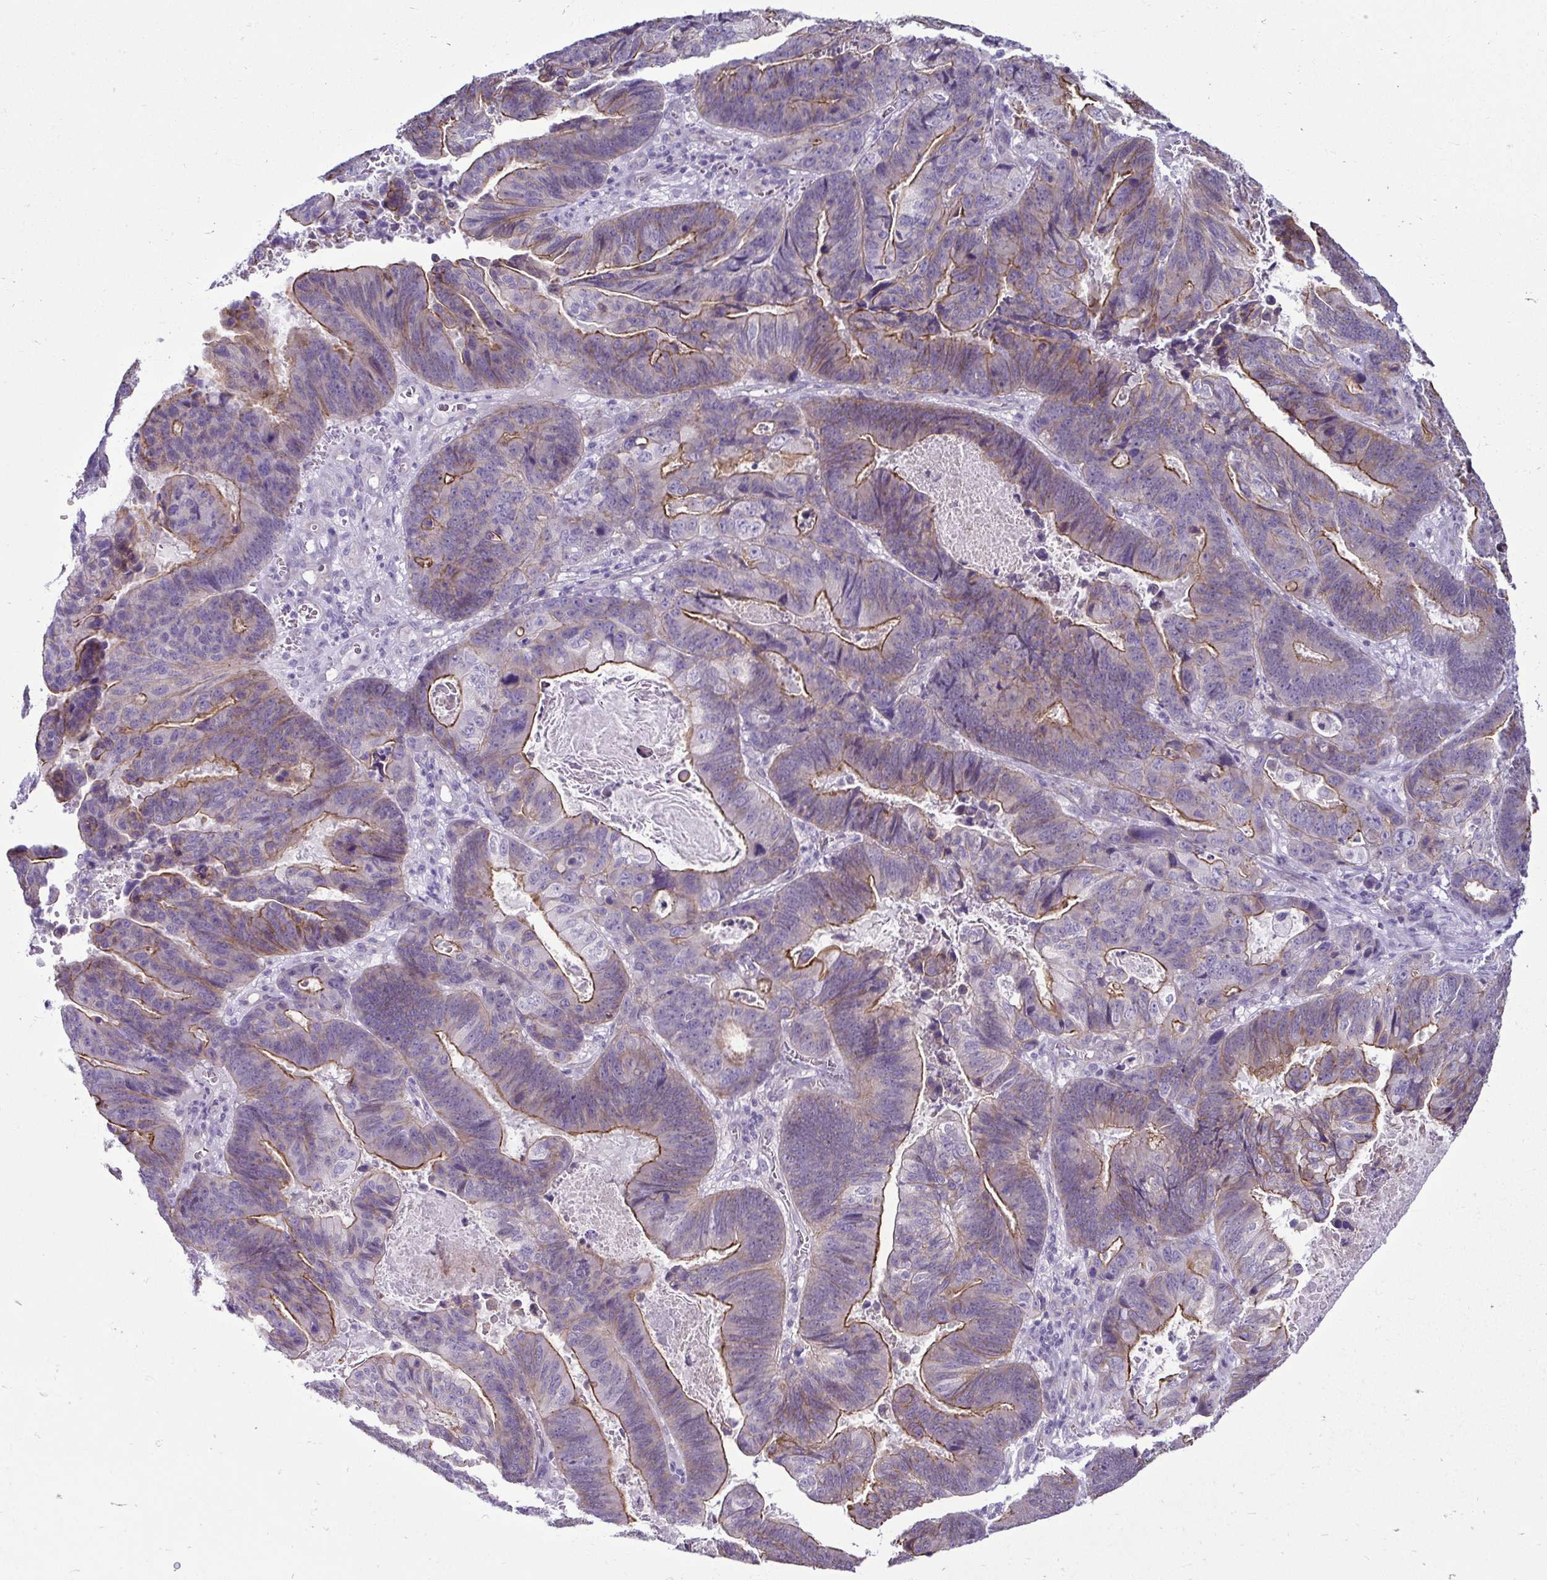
{"staining": {"intensity": "moderate", "quantity": "25%-75%", "location": "cytoplasmic/membranous"}, "tissue": "lung cancer", "cell_type": "Tumor cells", "image_type": "cancer", "snomed": [{"axis": "morphology", "description": "Aneuploidy"}, {"axis": "morphology", "description": "Adenocarcinoma, NOS"}, {"axis": "morphology", "description": "Adenocarcinoma primary or metastatic"}, {"axis": "topography", "description": "Lung"}], "caption": "Immunohistochemical staining of lung adenocarcinoma exhibits medium levels of moderate cytoplasmic/membranous staining in about 25%-75% of tumor cells.", "gene": "CASP14", "patient": {"sex": "female", "age": 75}}